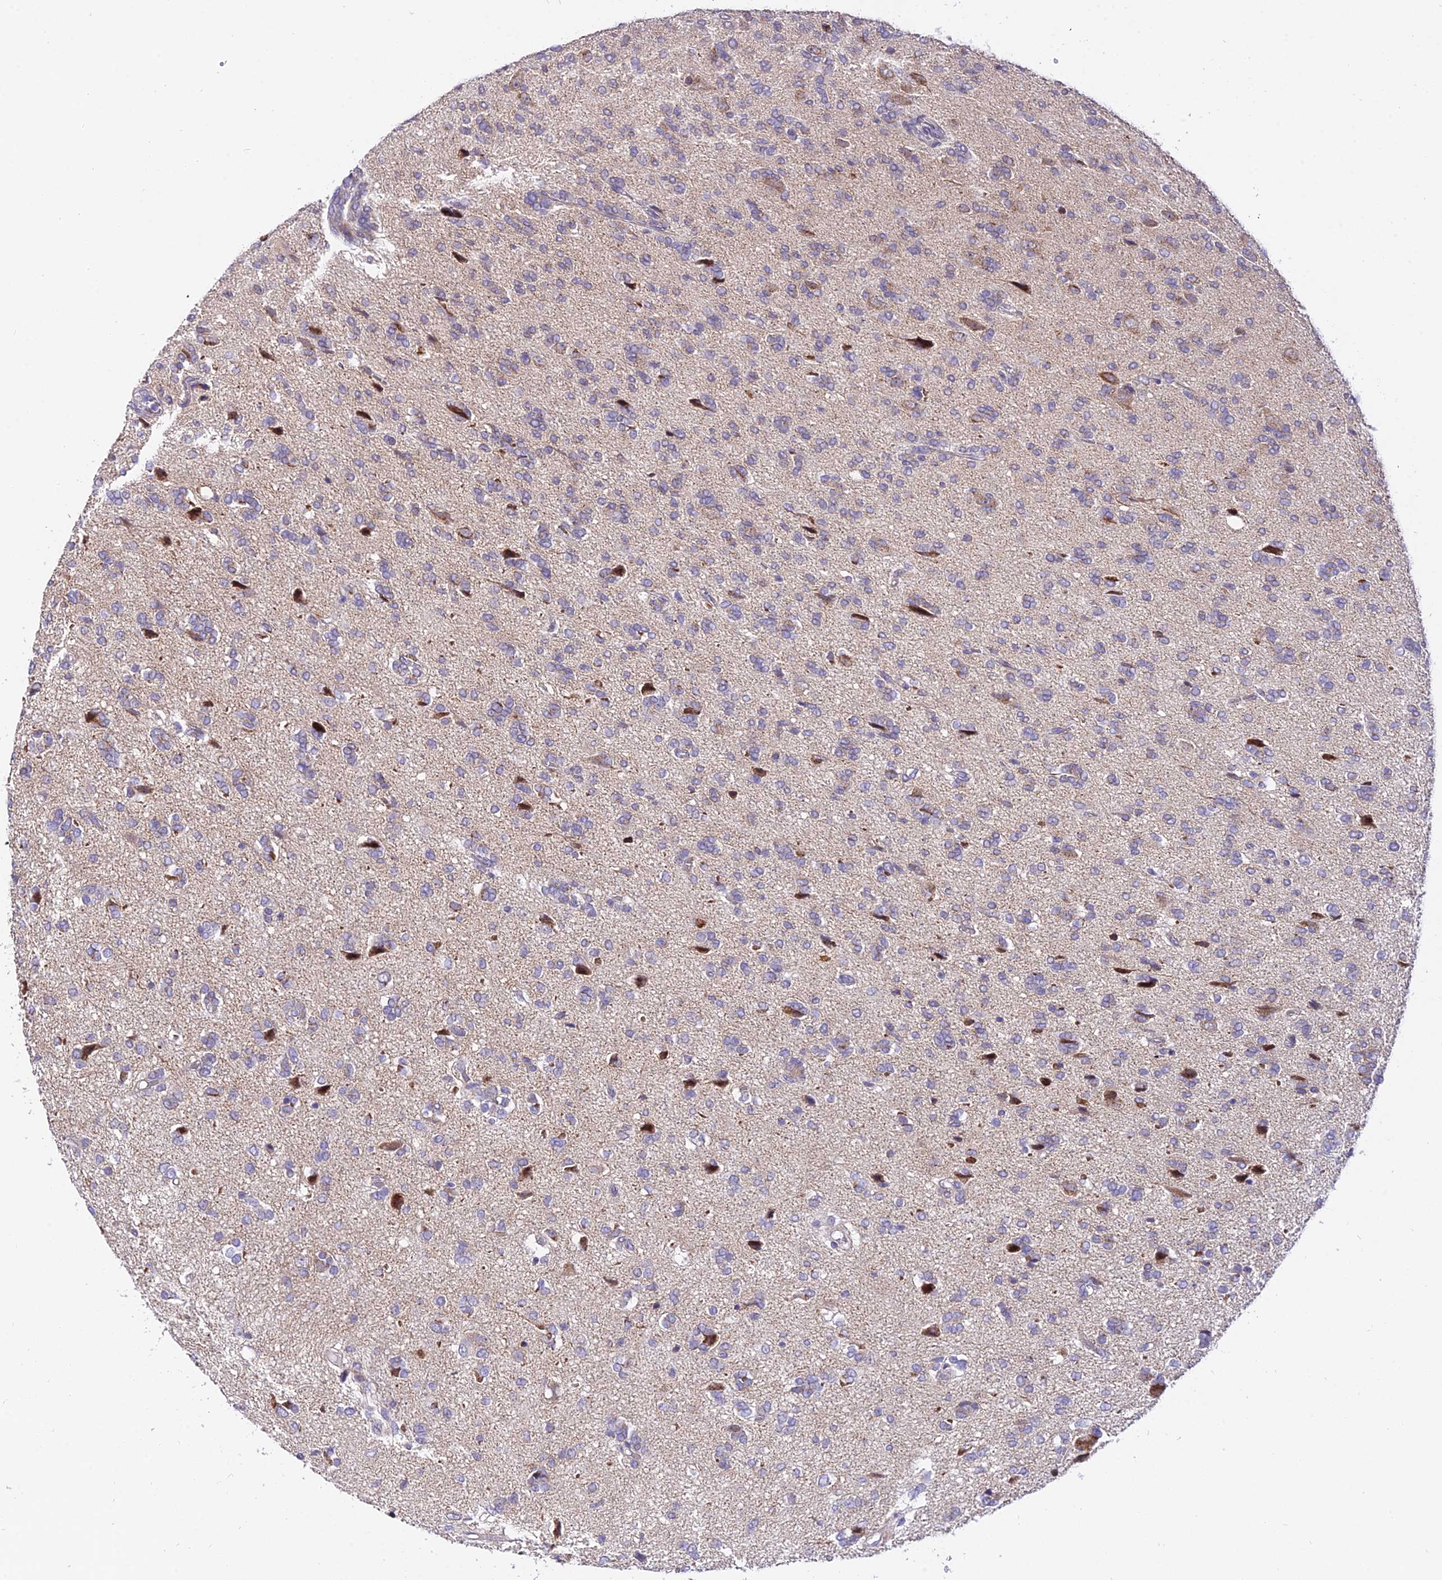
{"staining": {"intensity": "negative", "quantity": "none", "location": "none"}, "tissue": "glioma", "cell_type": "Tumor cells", "image_type": "cancer", "snomed": [{"axis": "morphology", "description": "Glioma, malignant, High grade"}, {"axis": "topography", "description": "Brain"}], "caption": "IHC photomicrograph of neoplastic tissue: human high-grade glioma (malignant) stained with DAB exhibits no significant protein staining in tumor cells. Nuclei are stained in blue.", "gene": "ATP5PB", "patient": {"sex": "female", "age": 59}}